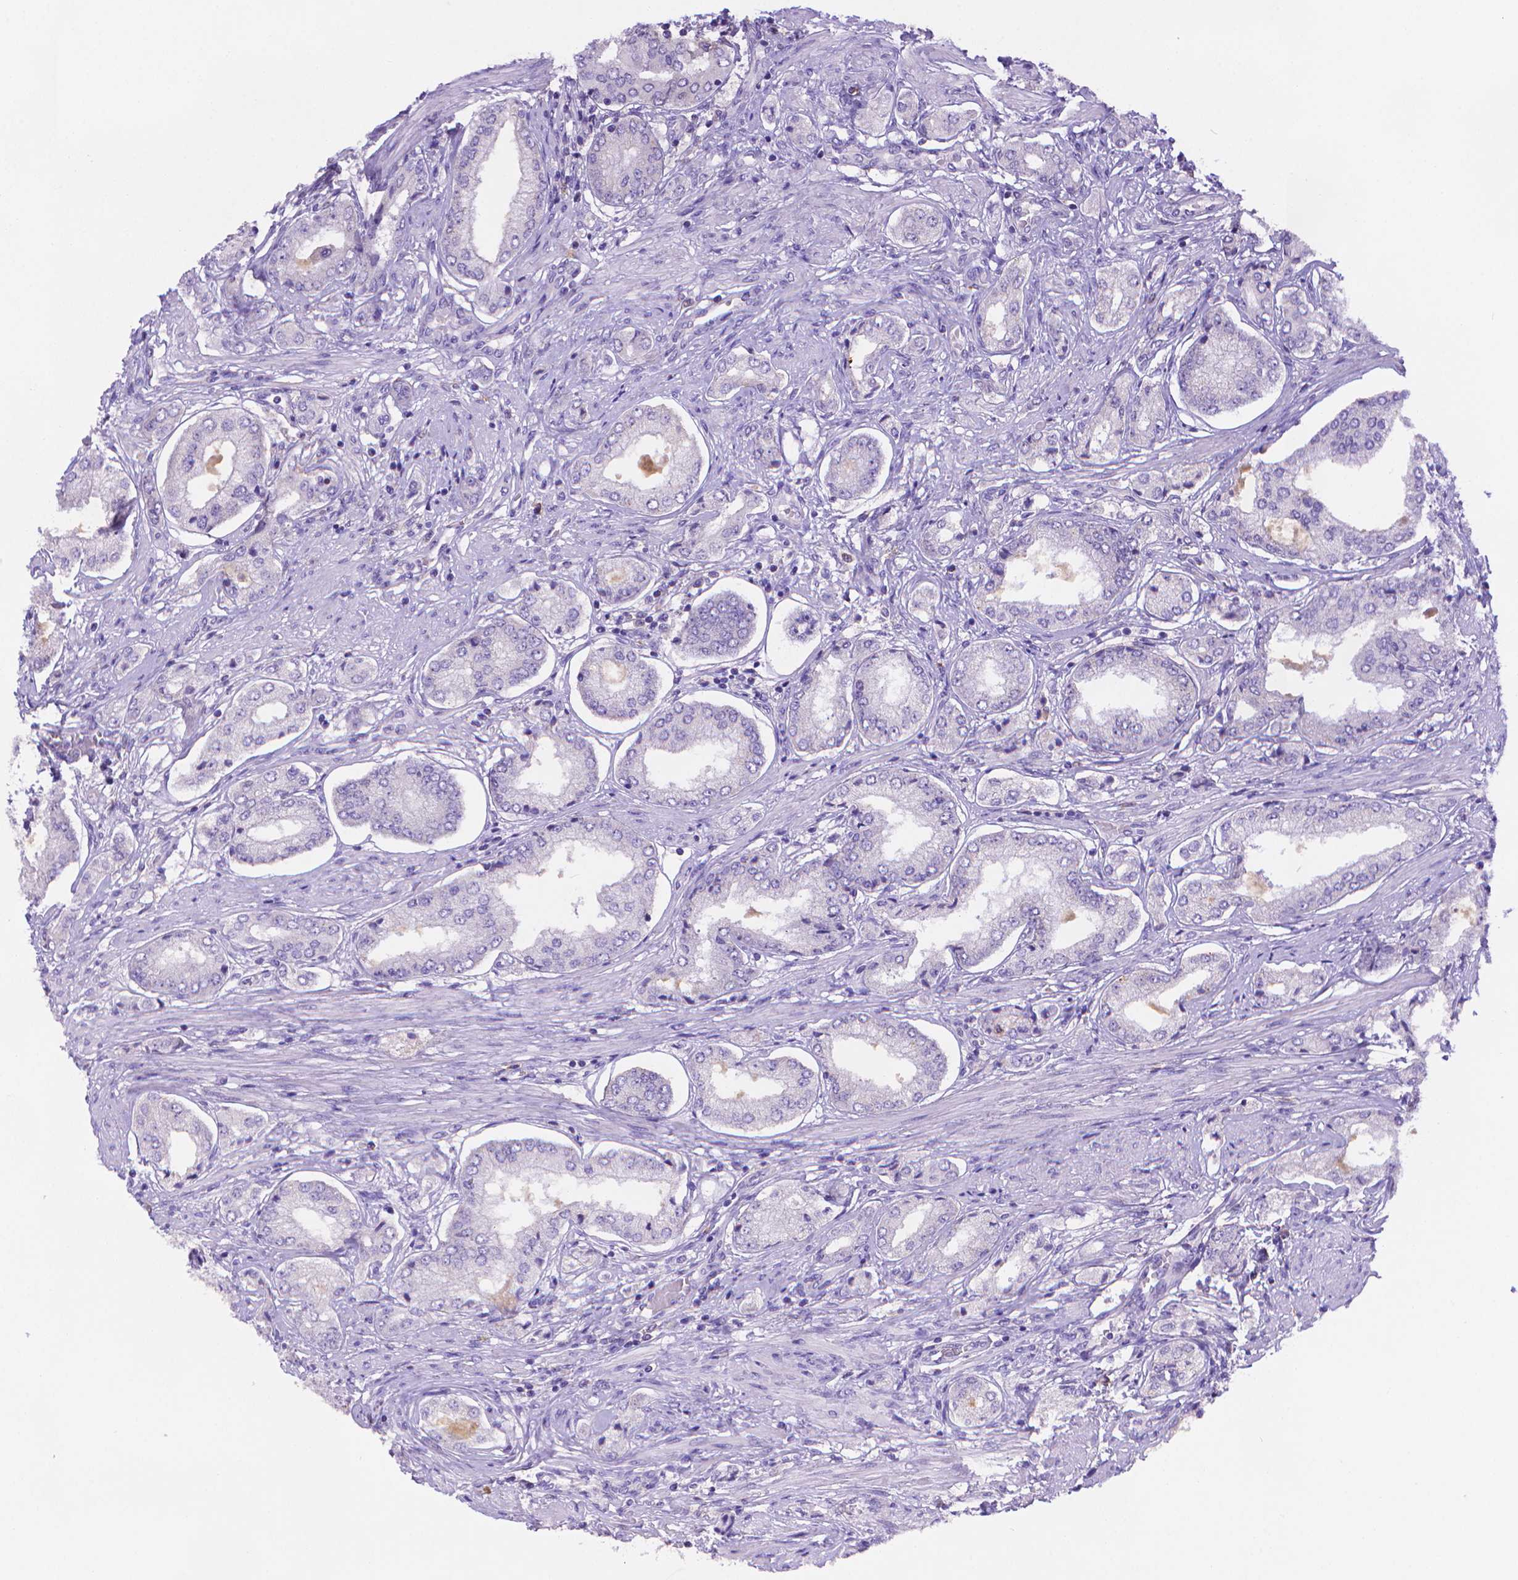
{"staining": {"intensity": "negative", "quantity": "none", "location": "none"}, "tissue": "prostate cancer", "cell_type": "Tumor cells", "image_type": "cancer", "snomed": [{"axis": "morphology", "description": "Adenocarcinoma, NOS"}, {"axis": "topography", "description": "Prostate"}], "caption": "High power microscopy histopathology image of an immunohistochemistry image of prostate cancer (adenocarcinoma), revealing no significant expression in tumor cells. (DAB (3,3'-diaminobenzidine) immunohistochemistry (IHC), high magnification).", "gene": "FGD2", "patient": {"sex": "male", "age": 63}}